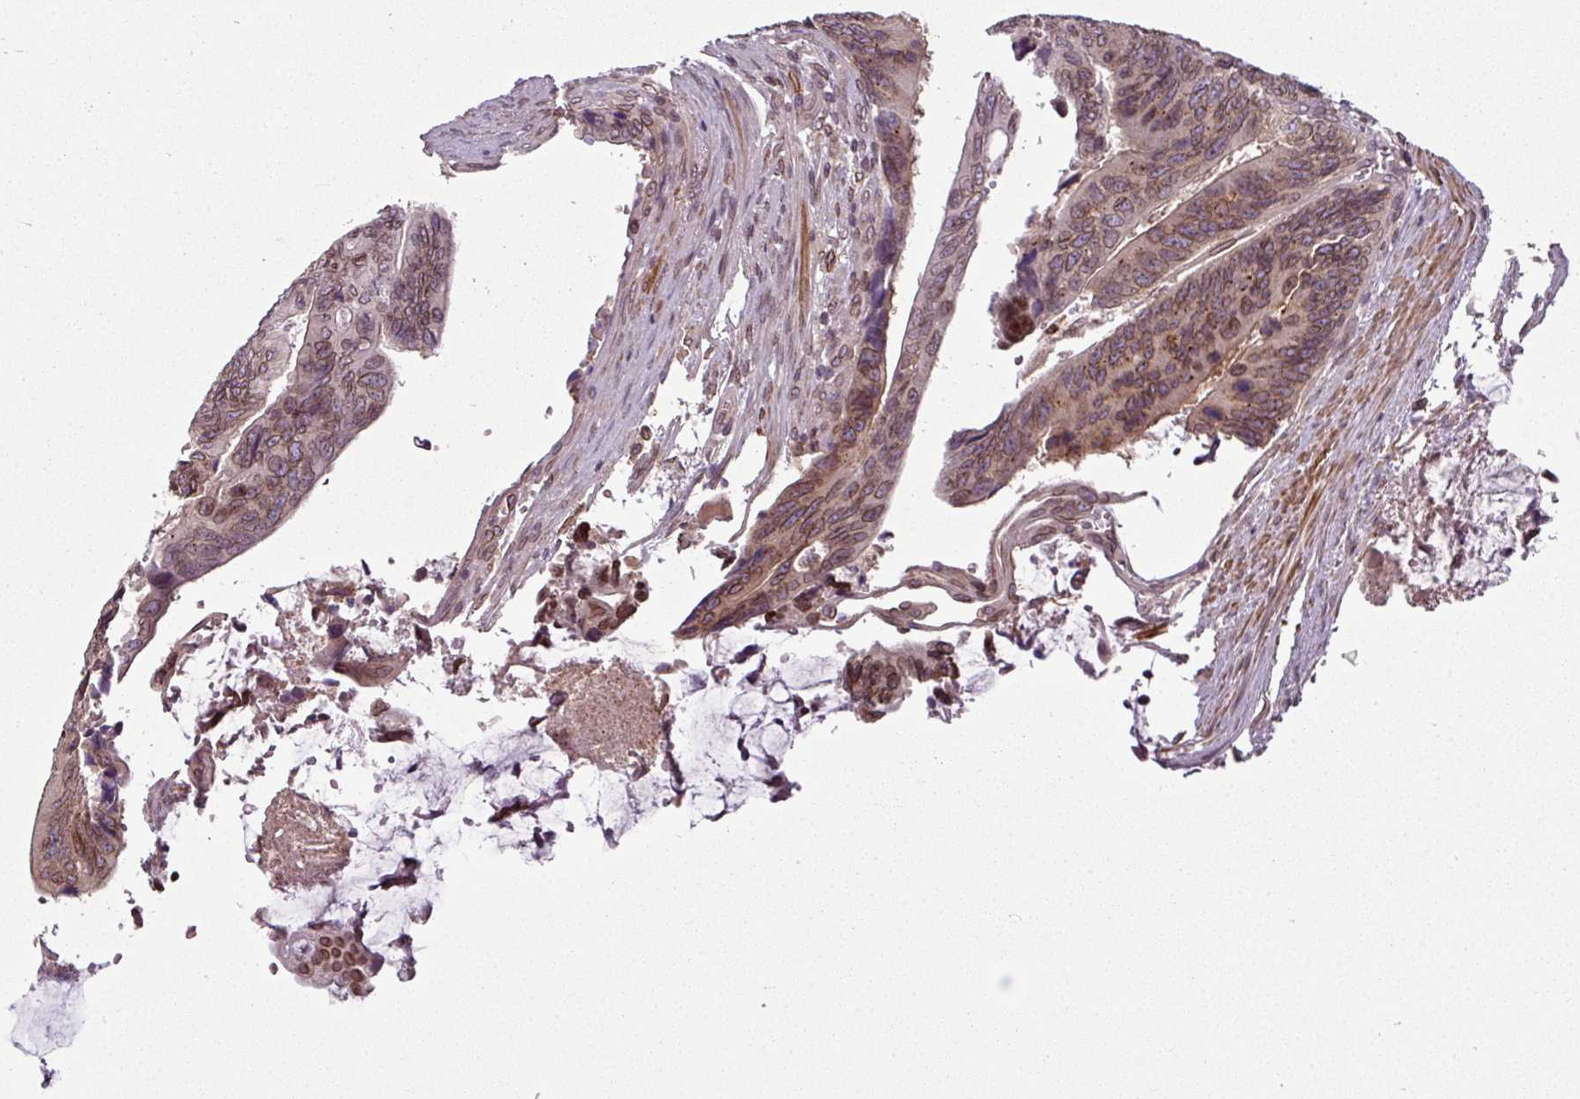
{"staining": {"intensity": "moderate", "quantity": ">75%", "location": "cytoplasmic/membranous,nuclear"}, "tissue": "colorectal cancer", "cell_type": "Tumor cells", "image_type": "cancer", "snomed": [{"axis": "morphology", "description": "Adenocarcinoma, NOS"}, {"axis": "topography", "description": "Colon"}], "caption": "Brown immunohistochemical staining in adenocarcinoma (colorectal) shows moderate cytoplasmic/membranous and nuclear staining in about >75% of tumor cells. (IHC, brightfield microscopy, high magnification).", "gene": "RANGAP1", "patient": {"sex": "male", "age": 87}}